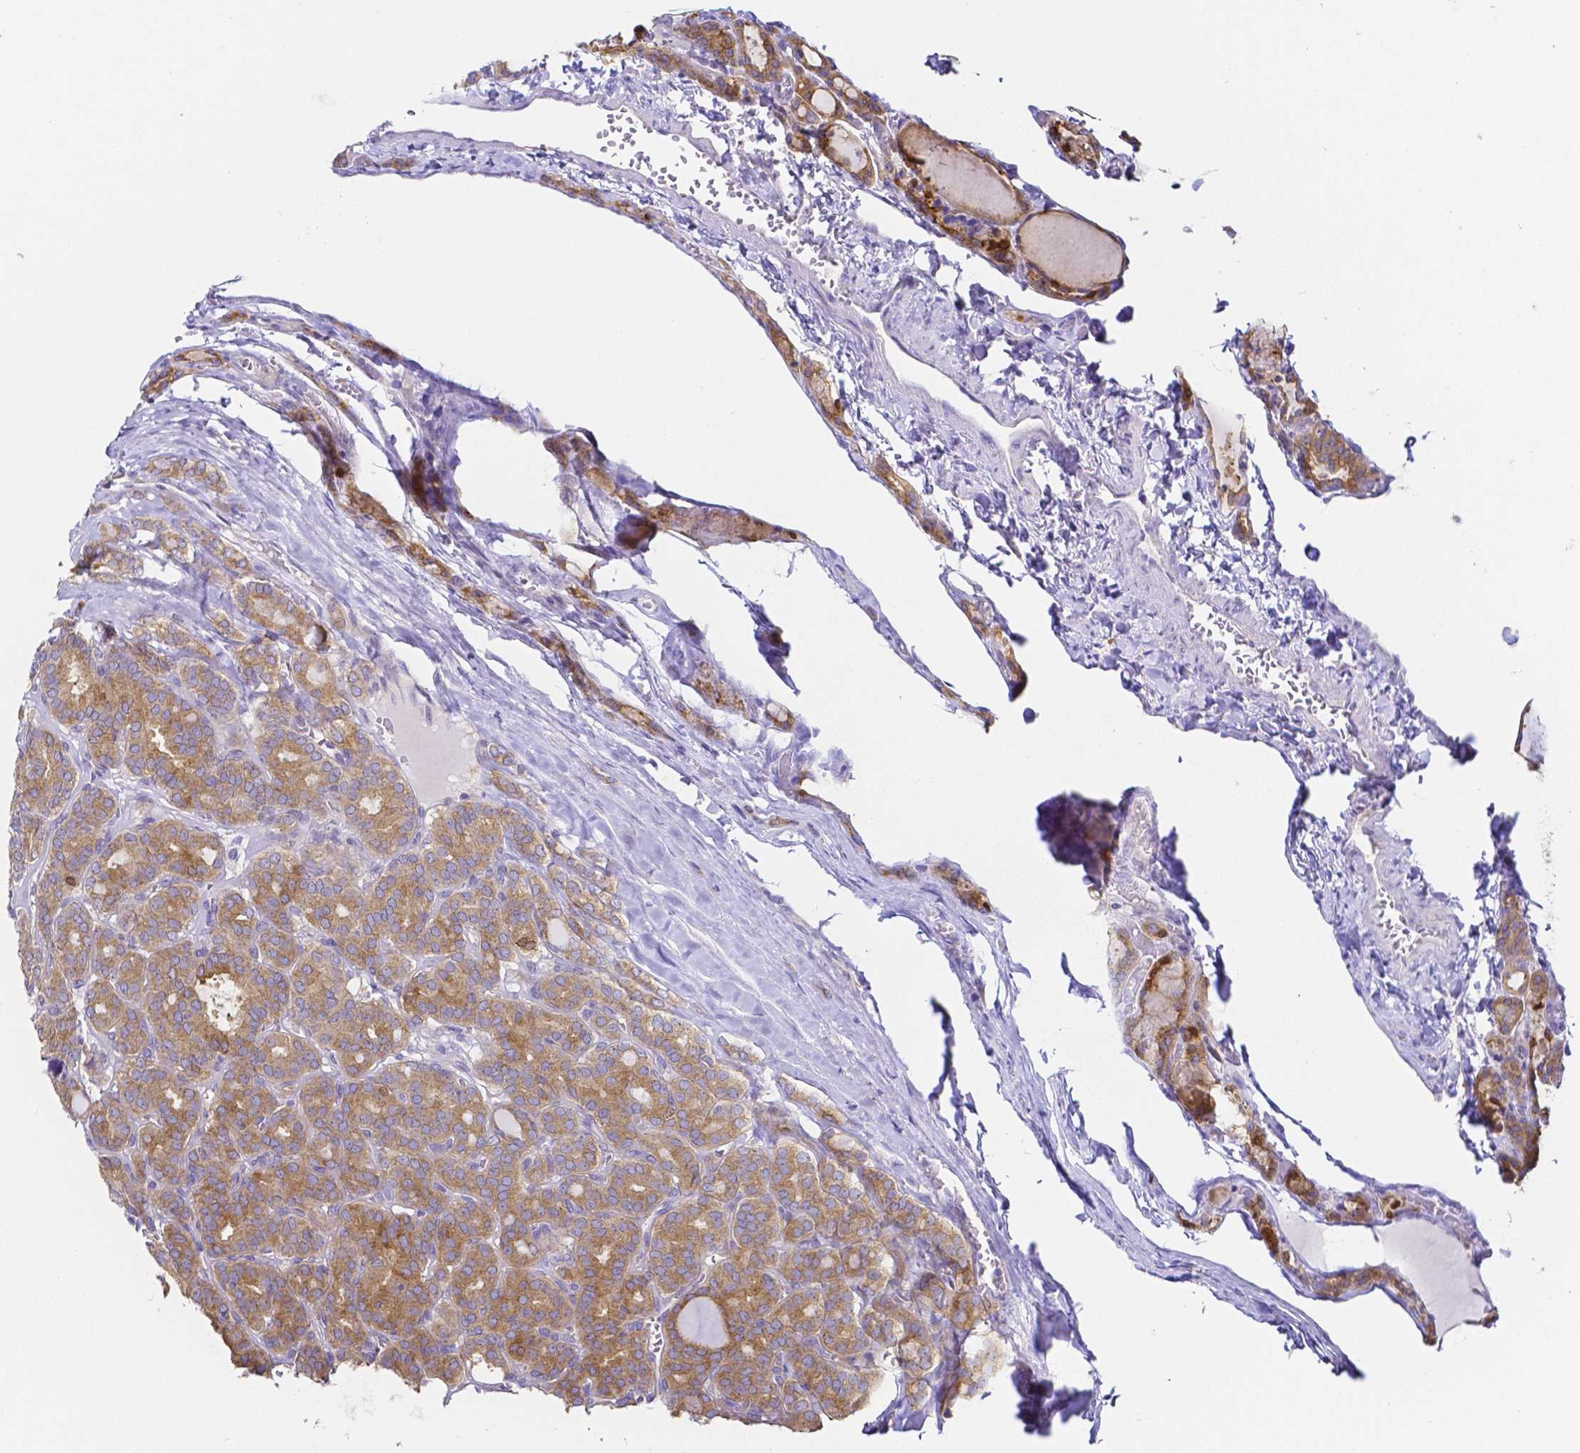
{"staining": {"intensity": "moderate", "quantity": ">75%", "location": "cytoplasmic/membranous"}, "tissue": "thyroid cancer", "cell_type": "Tumor cells", "image_type": "cancer", "snomed": [{"axis": "morphology", "description": "Normal tissue, NOS"}, {"axis": "morphology", "description": "Follicular adenoma carcinoma, NOS"}, {"axis": "topography", "description": "Thyroid gland"}], "caption": "This photomicrograph exhibits thyroid follicular adenoma carcinoma stained with immunohistochemistry (IHC) to label a protein in brown. The cytoplasmic/membranous of tumor cells show moderate positivity for the protein. Nuclei are counter-stained blue.", "gene": "PKP3", "patient": {"sex": "female", "age": 31}}